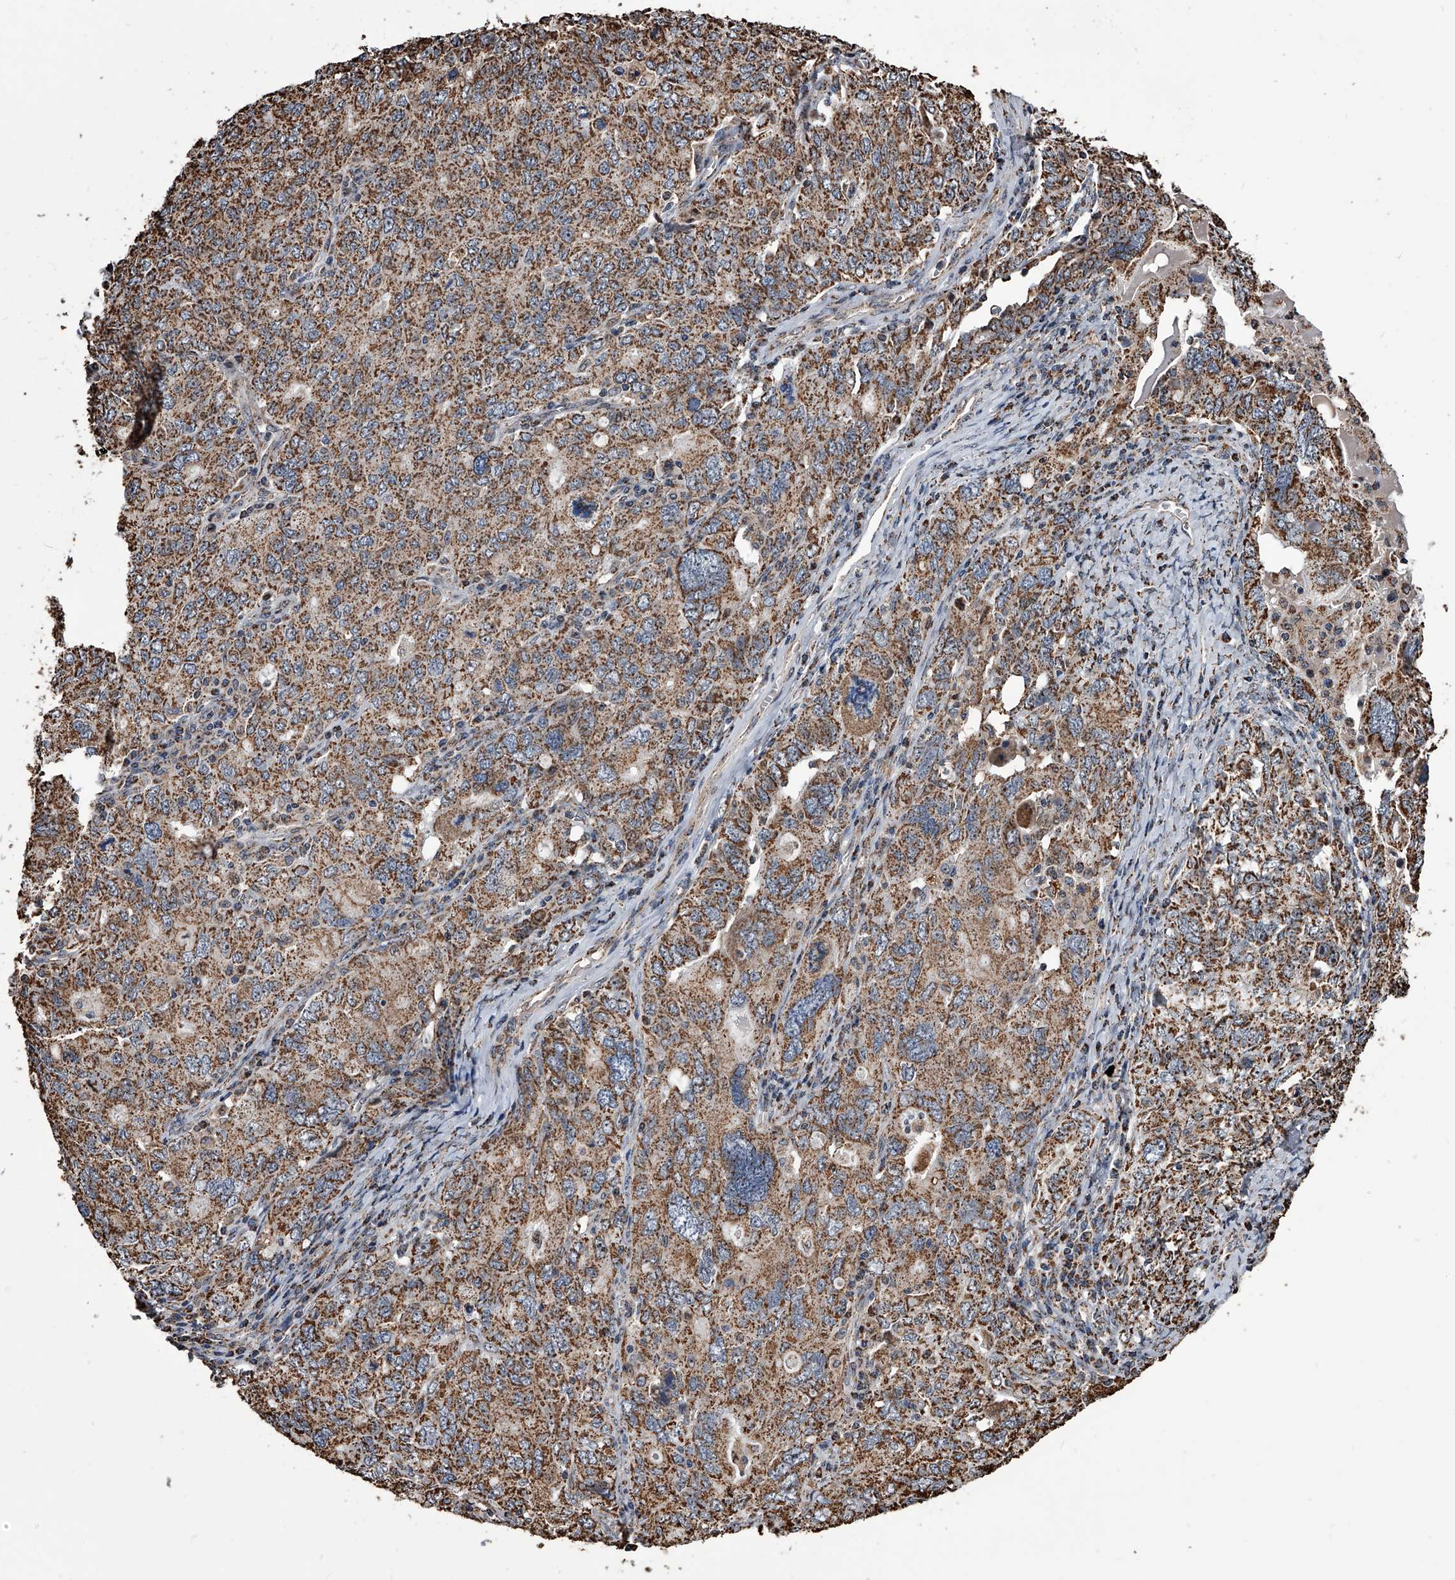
{"staining": {"intensity": "moderate", "quantity": ">75%", "location": "cytoplasmic/membranous"}, "tissue": "ovarian cancer", "cell_type": "Tumor cells", "image_type": "cancer", "snomed": [{"axis": "morphology", "description": "Carcinoma, endometroid"}, {"axis": "topography", "description": "Ovary"}], "caption": "Immunohistochemistry (IHC) (DAB) staining of human endometroid carcinoma (ovarian) displays moderate cytoplasmic/membranous protein expression in about >75% of tumor cells. Nuclei are stained in blue.", "gene": "SMPDL3A", "patient": {"sex": "female", "age": 62}}